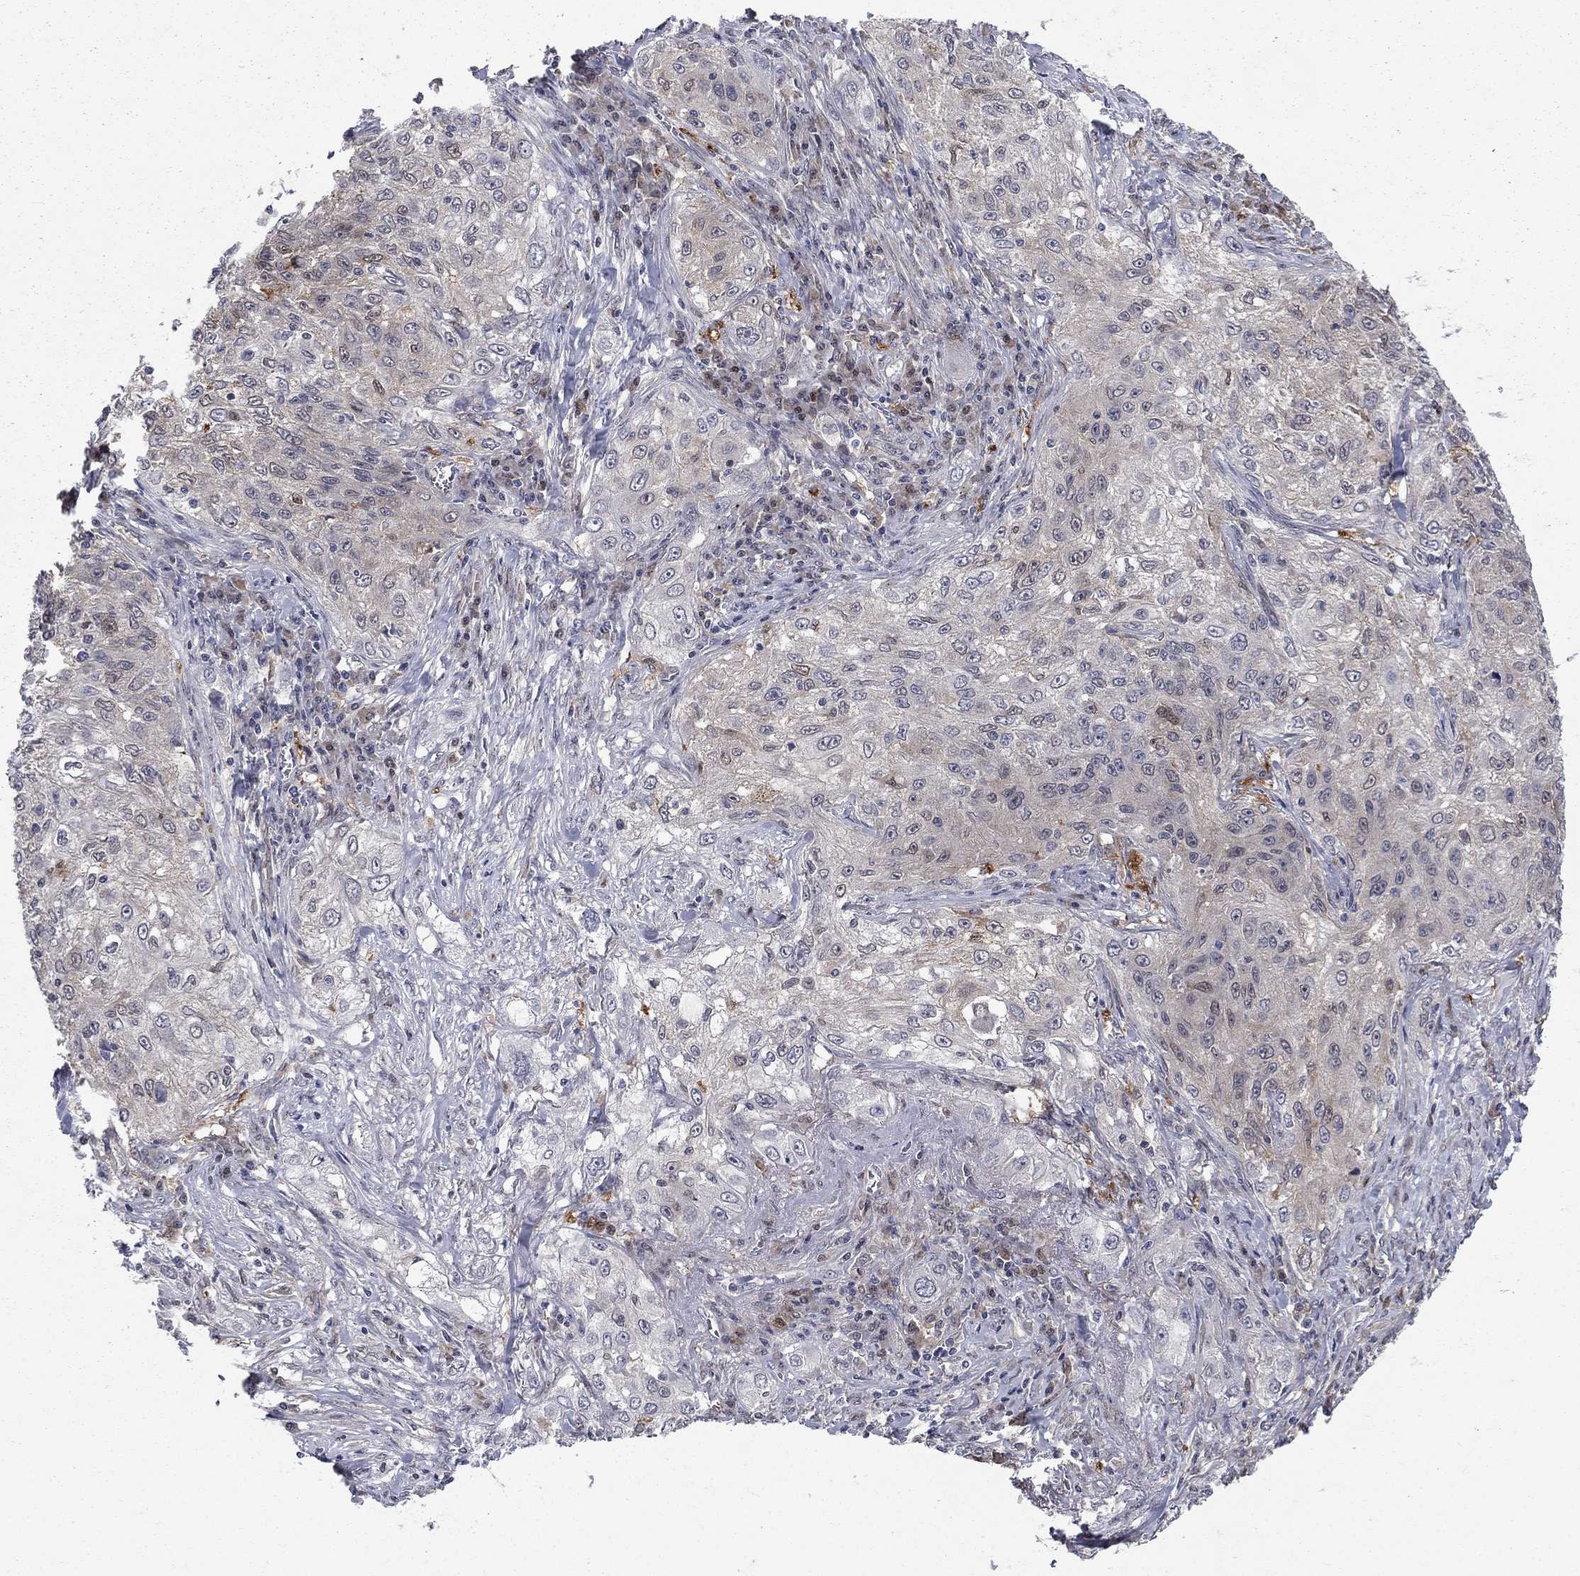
{"staining": {"intensity": "negative", "quantity": "none", "location": "none"}, "tissue": "lung cancer", "cell_type": "Tumor cells", "image_type": "cancer", "snomed": [{"axis": "morphology", "description": "Squamous cell carcinoma, NOS"}, {"axis": "topography", "description": "Lung"}], "caption": "This is an immunohistochemistry (IHC) photomicrograph of squamous cell carcinoma (lung). There is no staining in tumor cells.", "gene": "CBR1", "patient": {"sex": "female", "age": 69}}